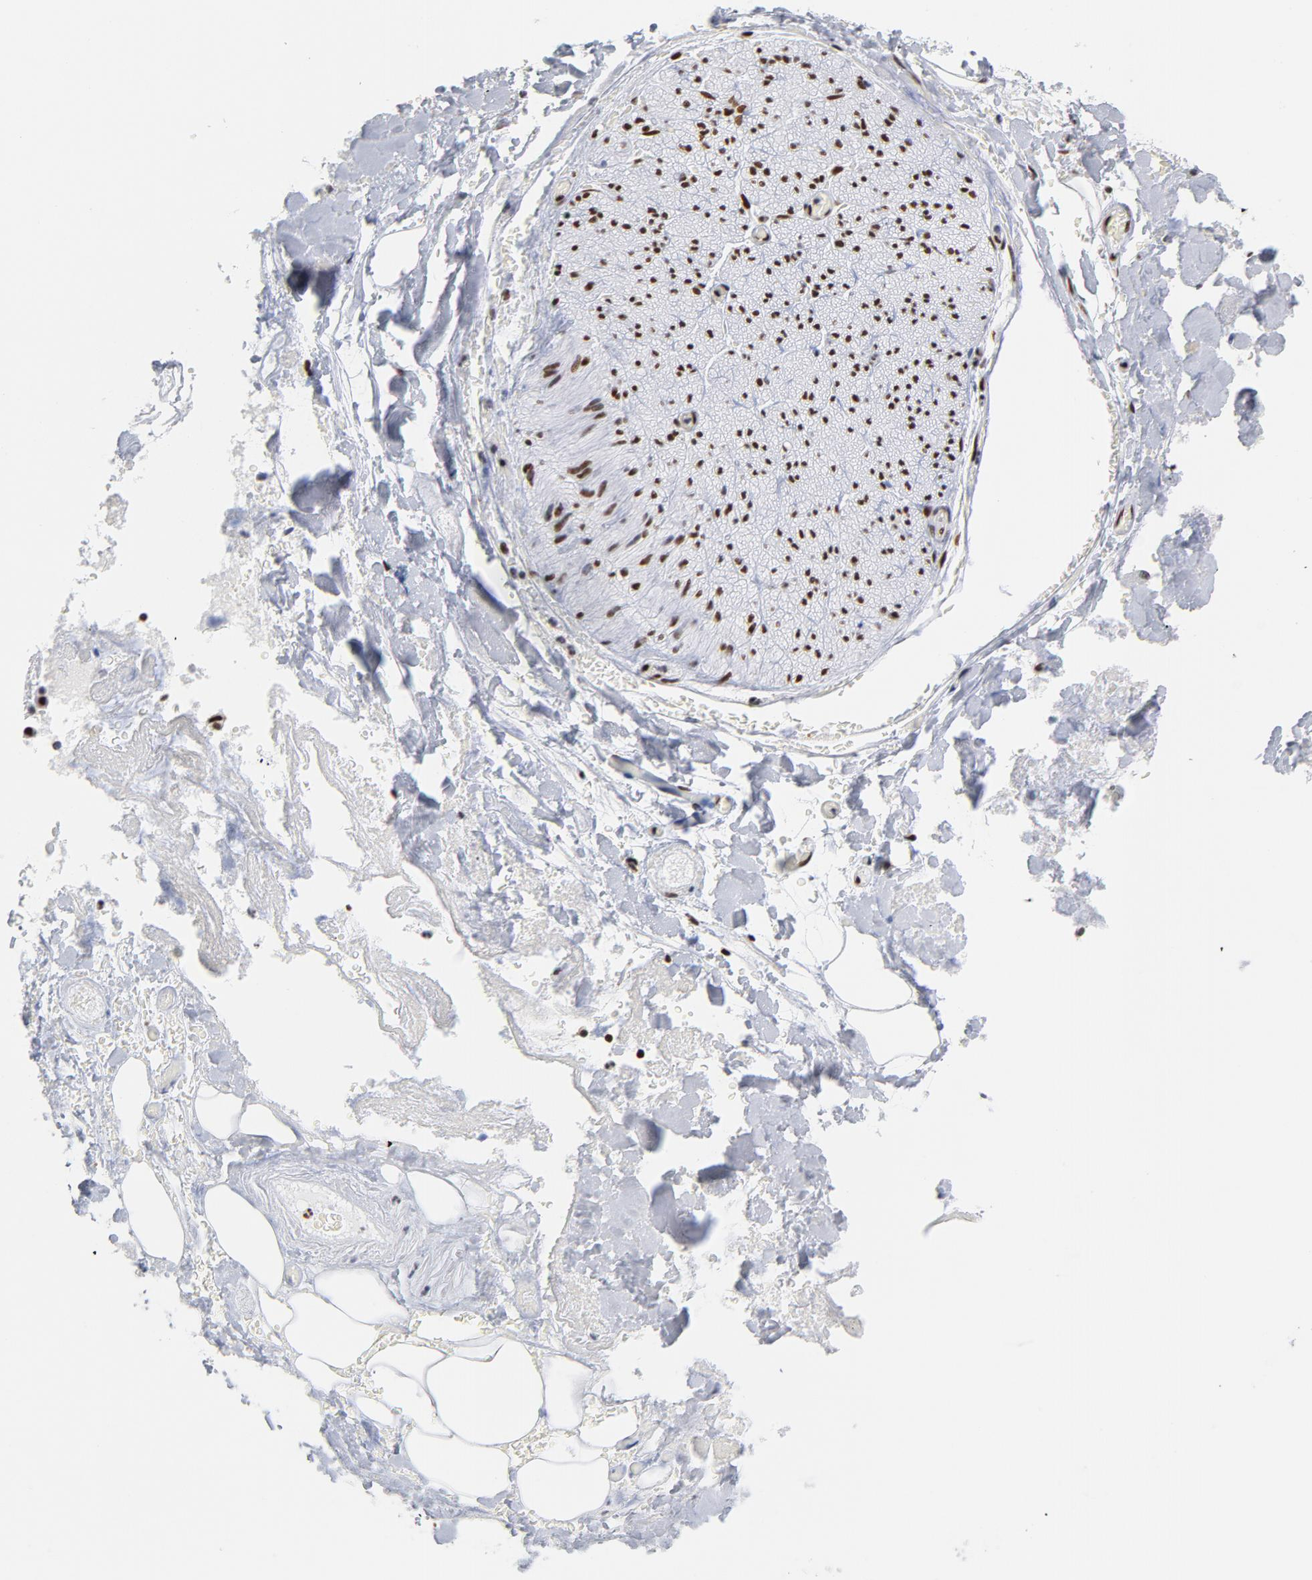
{"staining": {"intensity": "moderate", "quantity": "<25%", "location": "nuclear"}, "tissue": "adipose tissue", "cell_type": "Adipocytes", "image_type": "normal", "snomed": [{"axis": "morphology", "description": "Normal tissue, NOS"}, {"axis": "morphology", "description": "Cholangiocarcinoma"}, {"axis": "topography", "description": "Liver"}, {"axis": "topography", "description": "Peripheral nerve tissue"}], "caption": "Benign adipose tissue shows moderate nuclear expression in about <25% of adipocytes.", "gene": "XRCC5", "patient": {"sex": "male", "age": 50}}